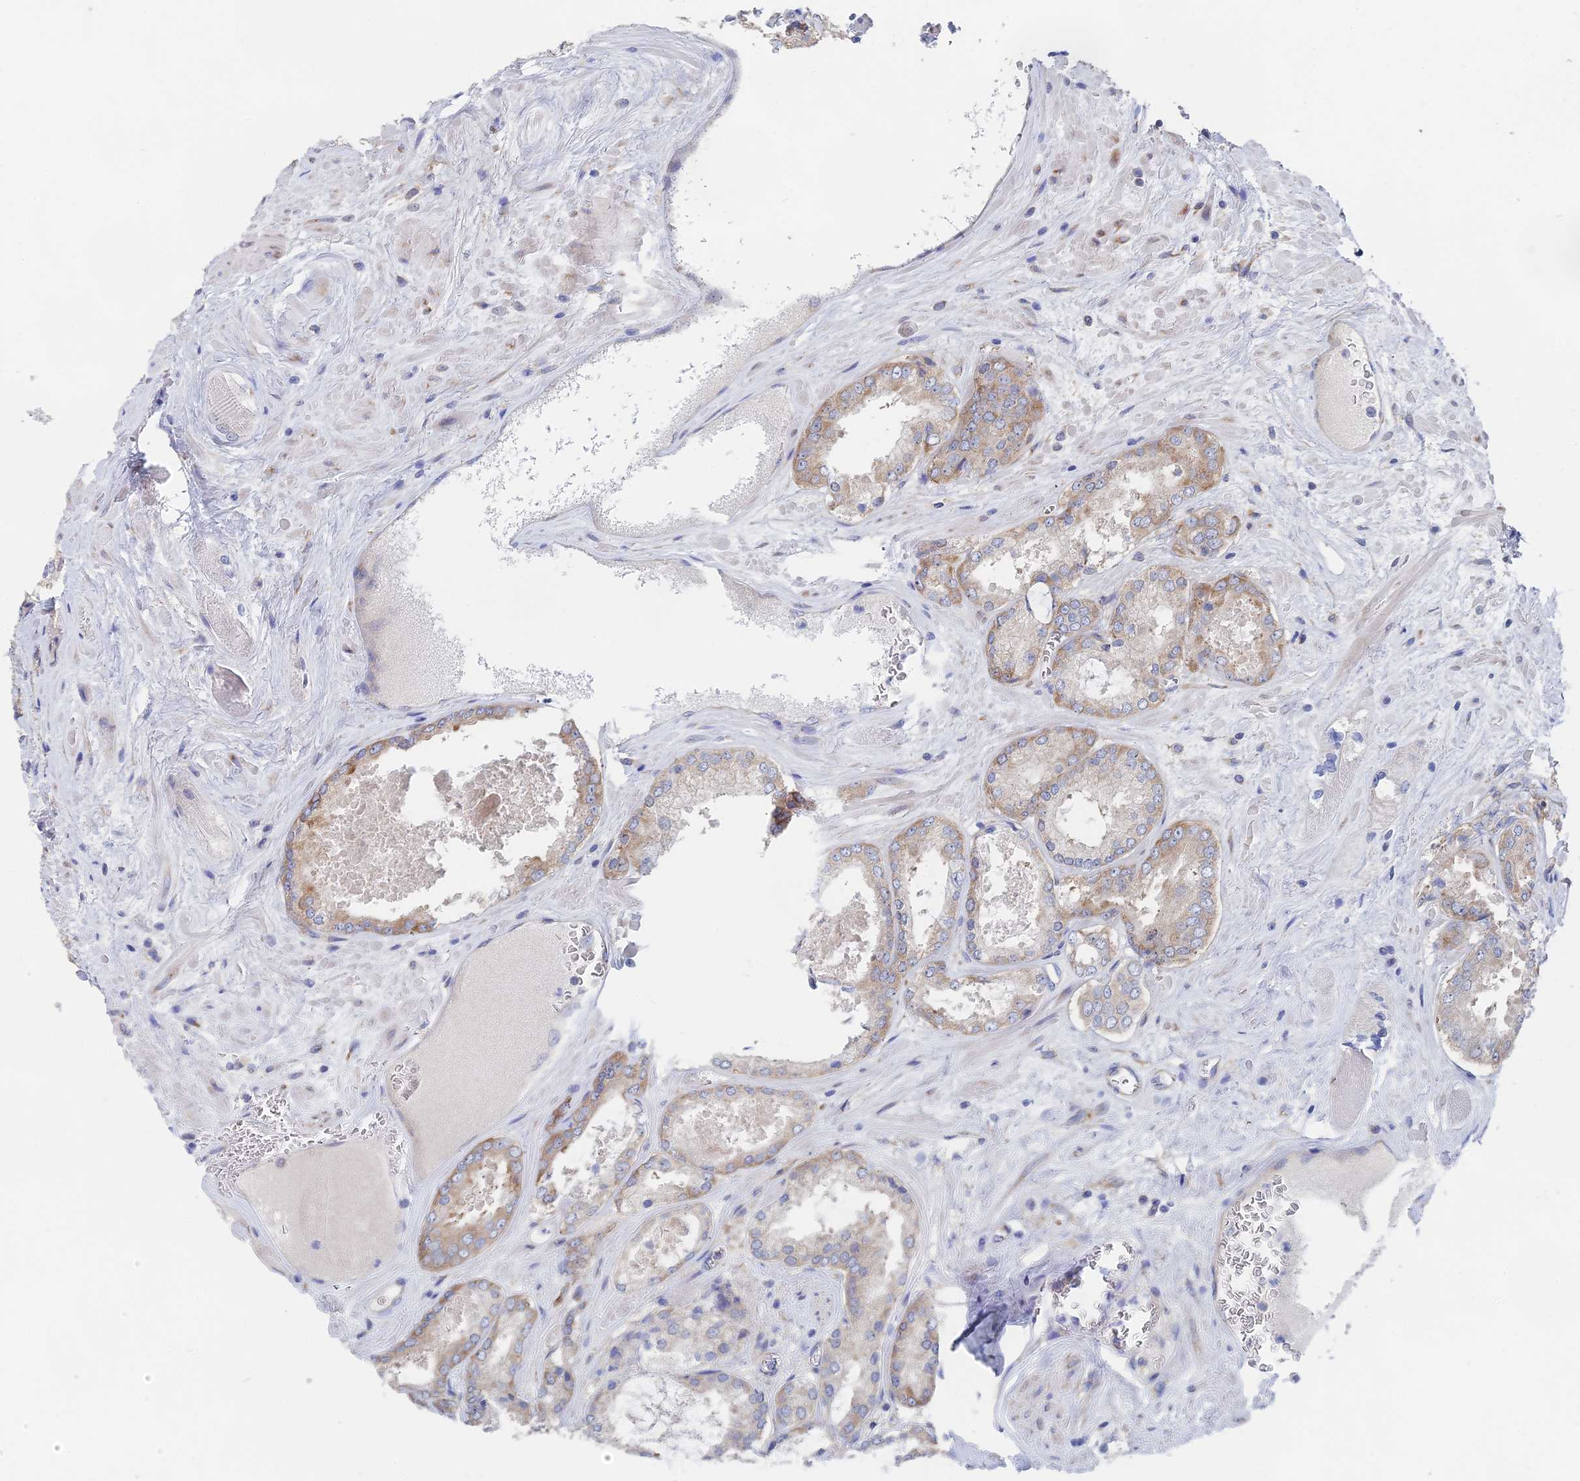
{"staining": {"intensity": "moderate", "quantity": "25%-75%", "location": "cytoplasmic/membranous"}, "tissue": "prostate cancer", "cell_type": "Tumor cells", "image_type": "cancer", "snomed": [{"axis": "morphology", "description": "Adenocarcinoma, Low grade"}, {"axis": "topography", "description": "Prostate"}], "caption": "This histopathology image exhibits IHC staining of prostate adenocarcinoma (low-grade), with medium moderate cytoplasmic/membranous positivity in about 25%-75% of tumor cells.", "gene": "ELOF1", "patient": {"sex": "male", "age": 68}}